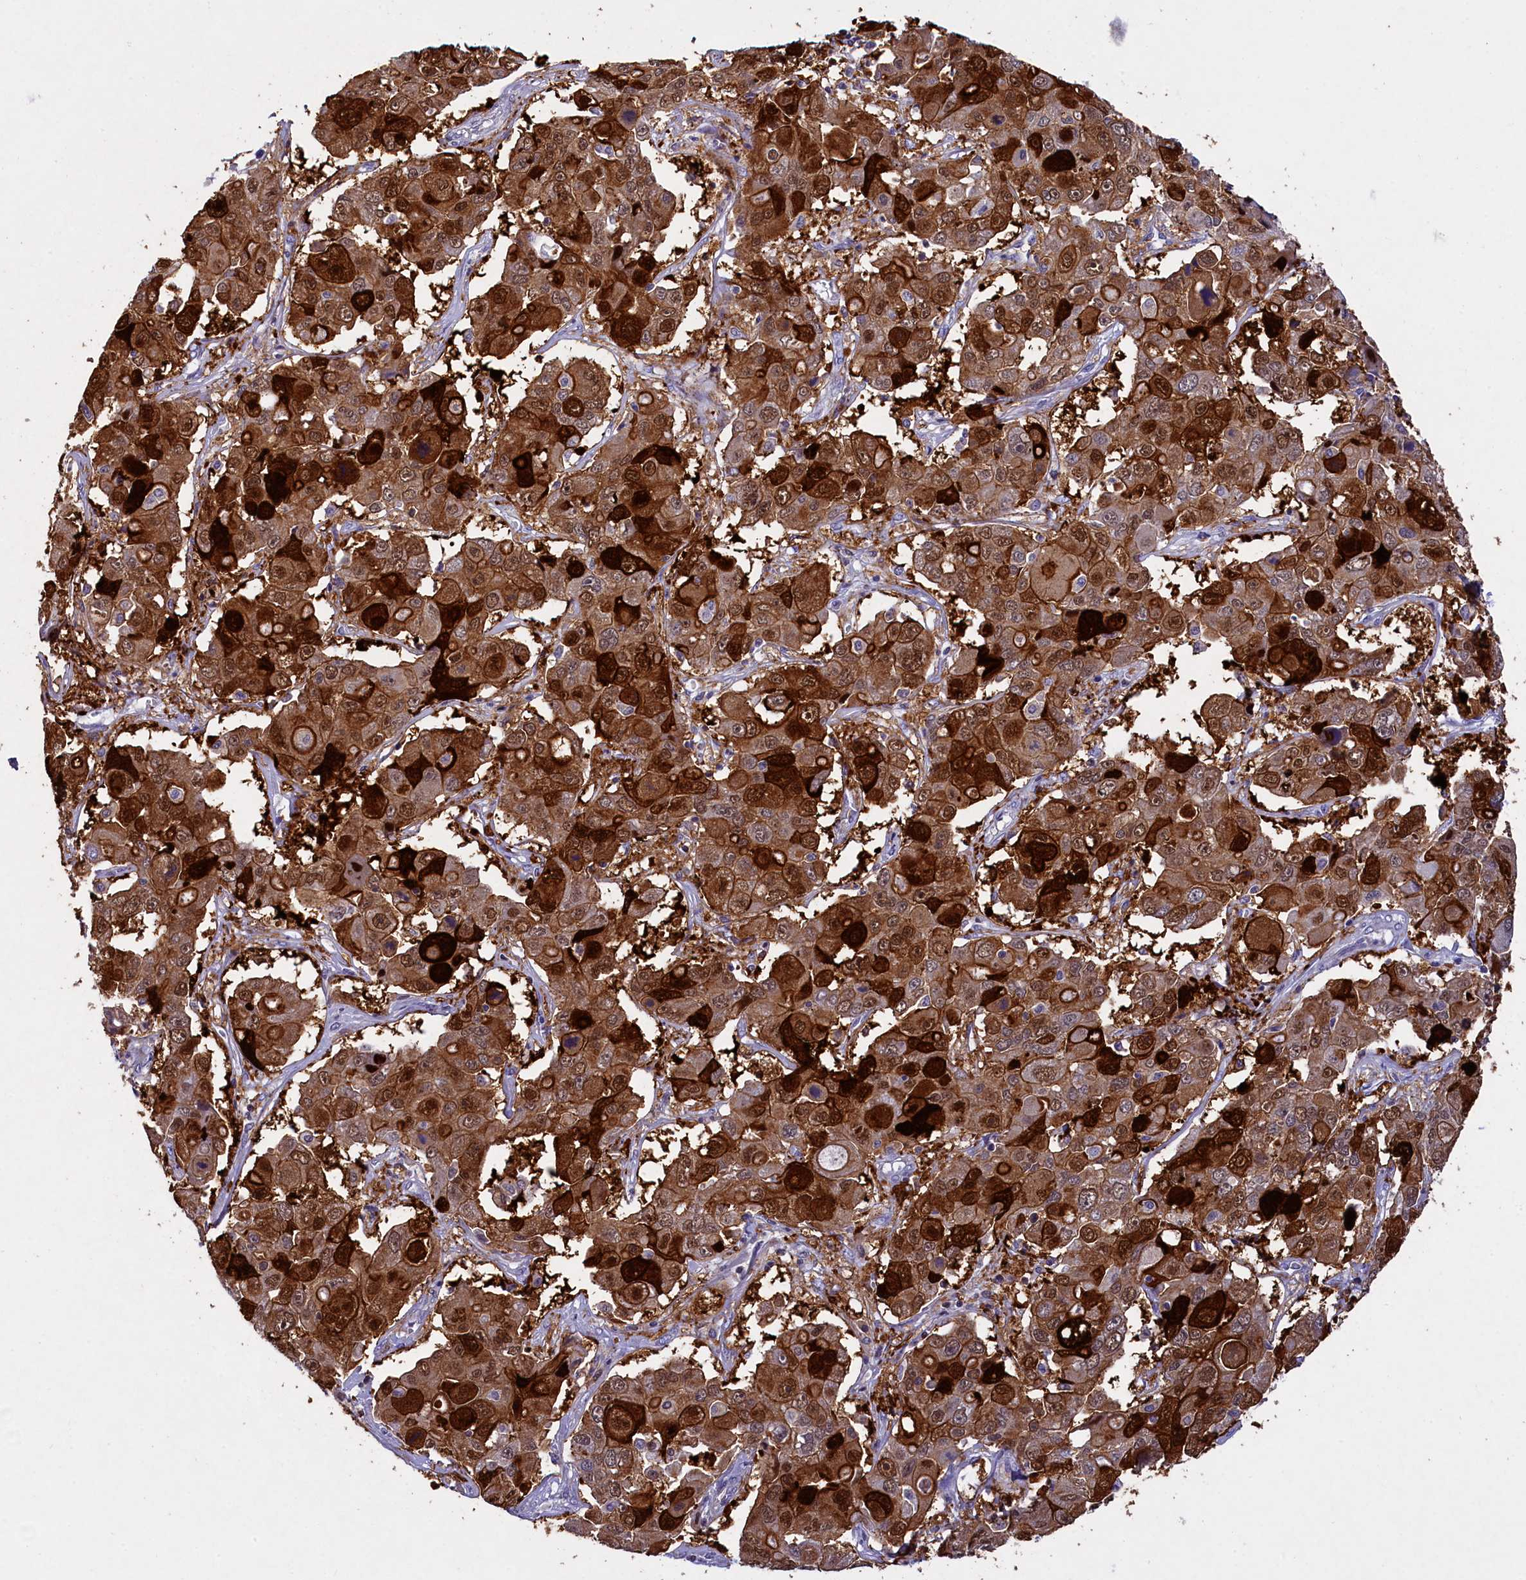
{"staining": {"intensity": "strong", "quantity": ">75%", "location": "cytoplasmic/membranous,nuclear"}, "tissue": "liver cancer", "cell_type": "Tumor cells", "image_type": "cancer", "snomed": [{"axis": "morphology", "description": "Cholangiocarcinoma"}, {"axis": "topography", "description": "Liver"}], "caption": "The immunohistochemical stain highlights strong cytoplasmic/membranous and nuclear positivity in tumor cells of cholangiocarcinoma (liver) tissue. The protein is stained brown, and the nuclei are stained in blue (DAB IHC with brightfield microscopy, high magnification).", "gene": "TGDS", "patient": {"sex": "male", "age": 67}}